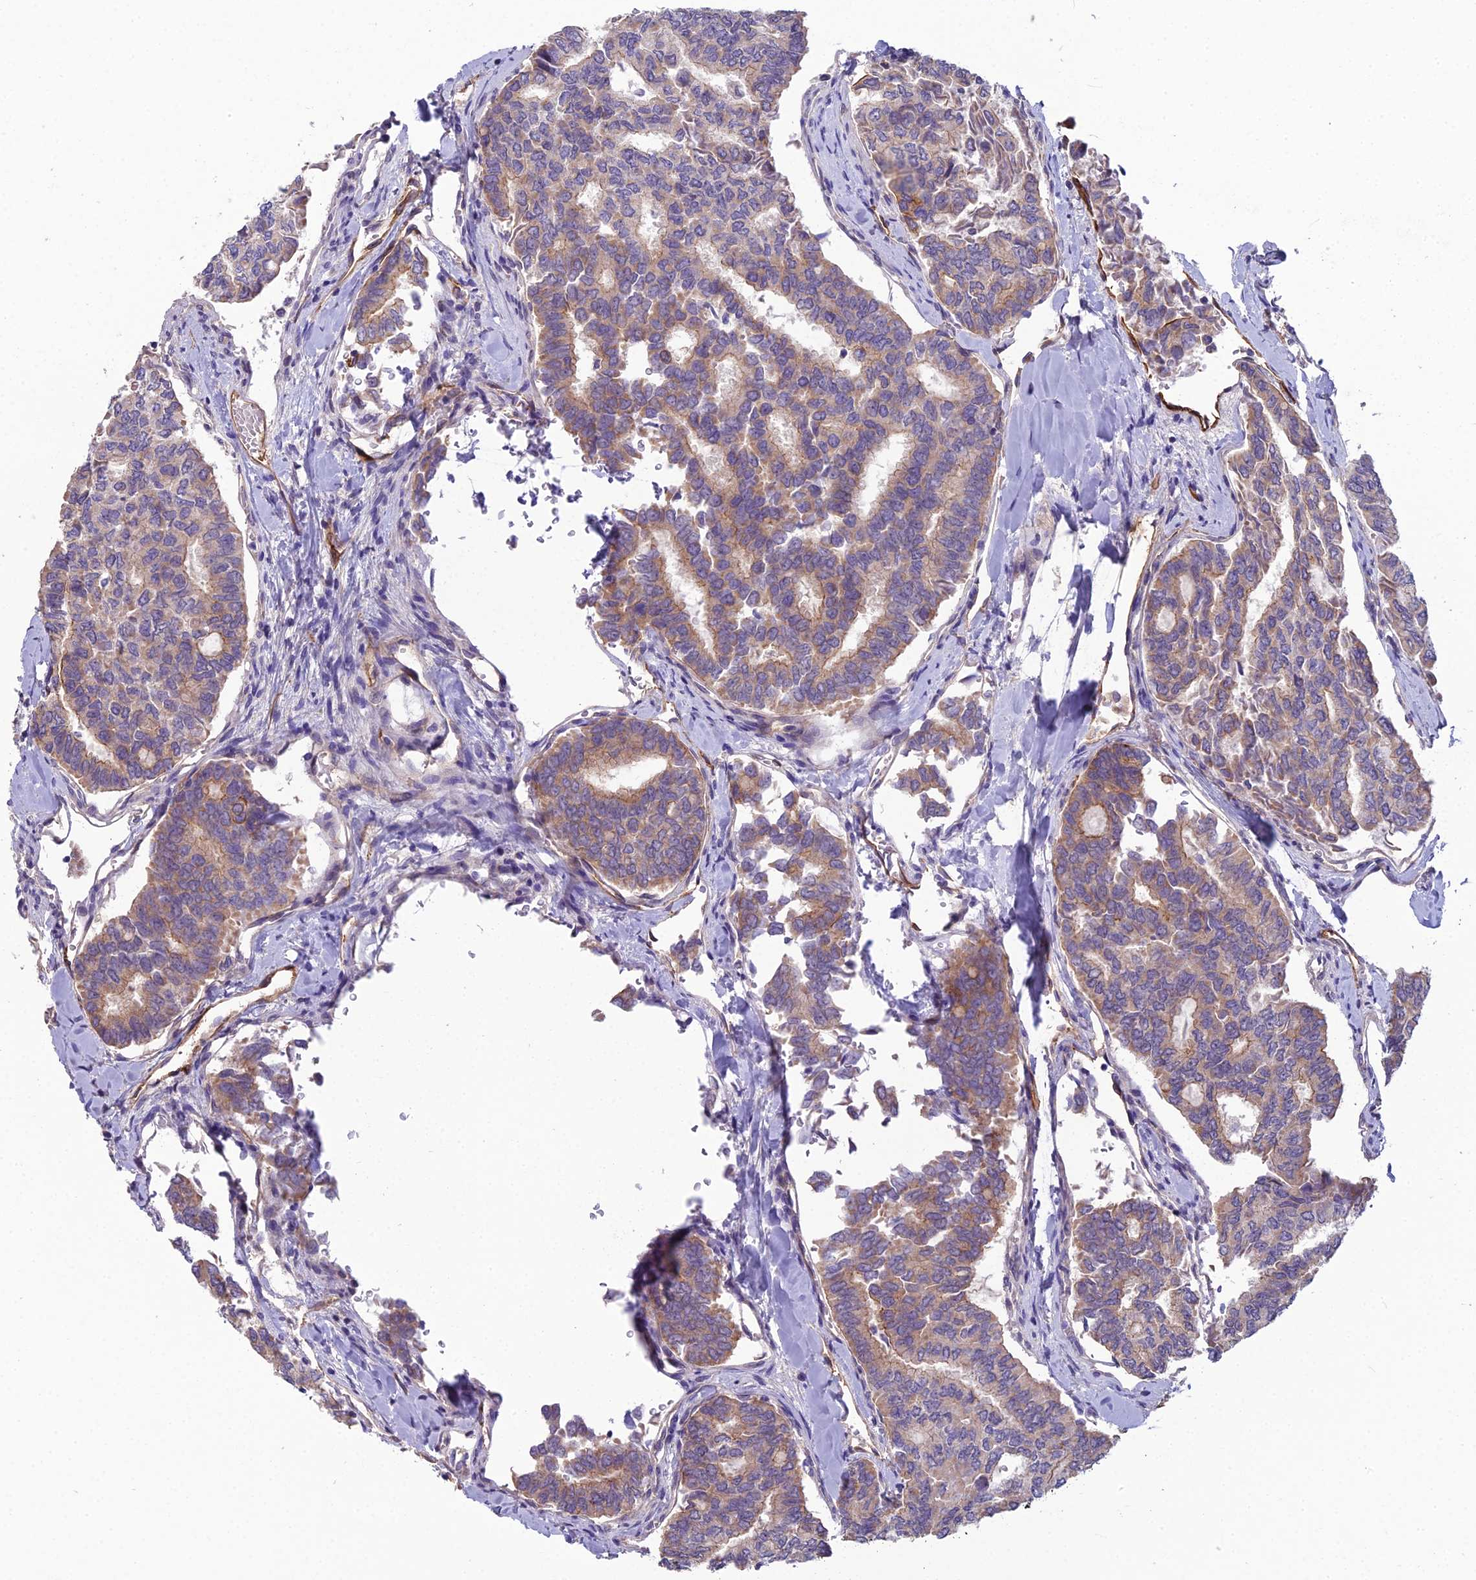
{"staining": {"intensity": "weak", "quantity": ">75%", "location": "cytoplasmic/membranous"}, "tissue": "thyroid cancer", "cell_type": "Tumor cells", "image_type": "cancer", "snomed": [{"axis": "morphology", "description": "Papillary adenocarcinoma, NOS"}, {"axis": "topography", "description": "Thyroid gland"}], "caption": "Protein positivity by immunohistochemistry exhibits weak cytoplasmic/membranous expression in about >75% of tumor cells in thyroid cancer. The staining is performed using DAB brown chromogen to label protein expression. The nuclei are counter-stained blue using hematoxylin.", "gene": "CFAP47", "patient": {"sex": "female", "age": 35}}